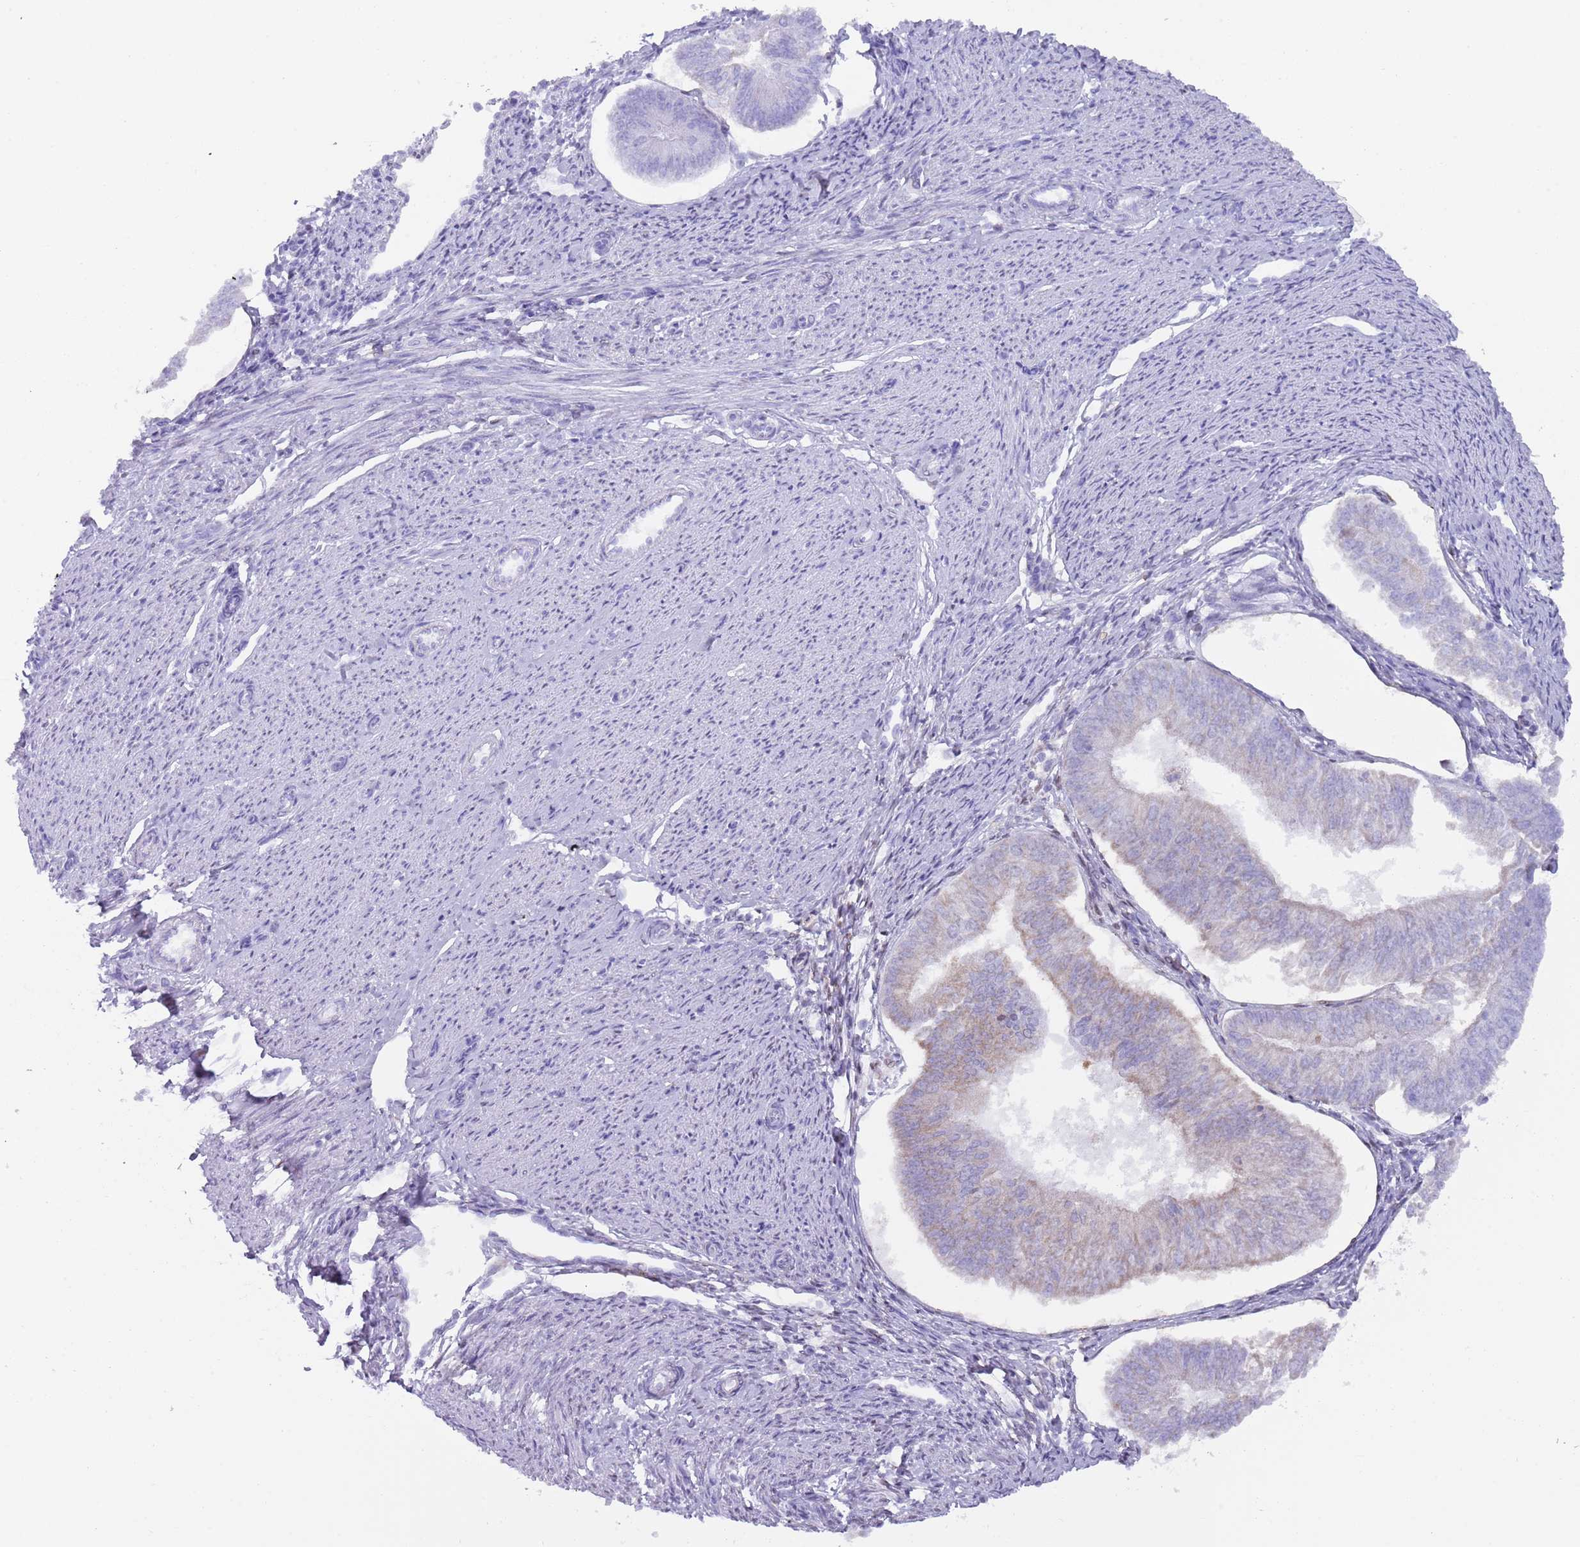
{"staining": {"intensity": "moderate", "quantity": "25%-75%", "location": "cytoplasmic/membranous,nuclear"}, "tissue": "endometrial cancer", "cell_type": "Tumor cells", "image_type": "cancer", "snomed": [{"axis": "morphology", "description": "Adenocarcinoma, NOS"}, {"axis": "topography", "description": "Endometrium"}], "caption": "Moderate cytoplasmic/membranous and nuclear staining is appreciated in about 25%-75% of tumor cells in adenocarcinoma (endometrial). Using DAB (brown) and hematoxylin (blue) stains, captured at high magnification using brightfield microscopy.", "gene": "HDAC8", "patient": {"sex": "female", "age": 58}}